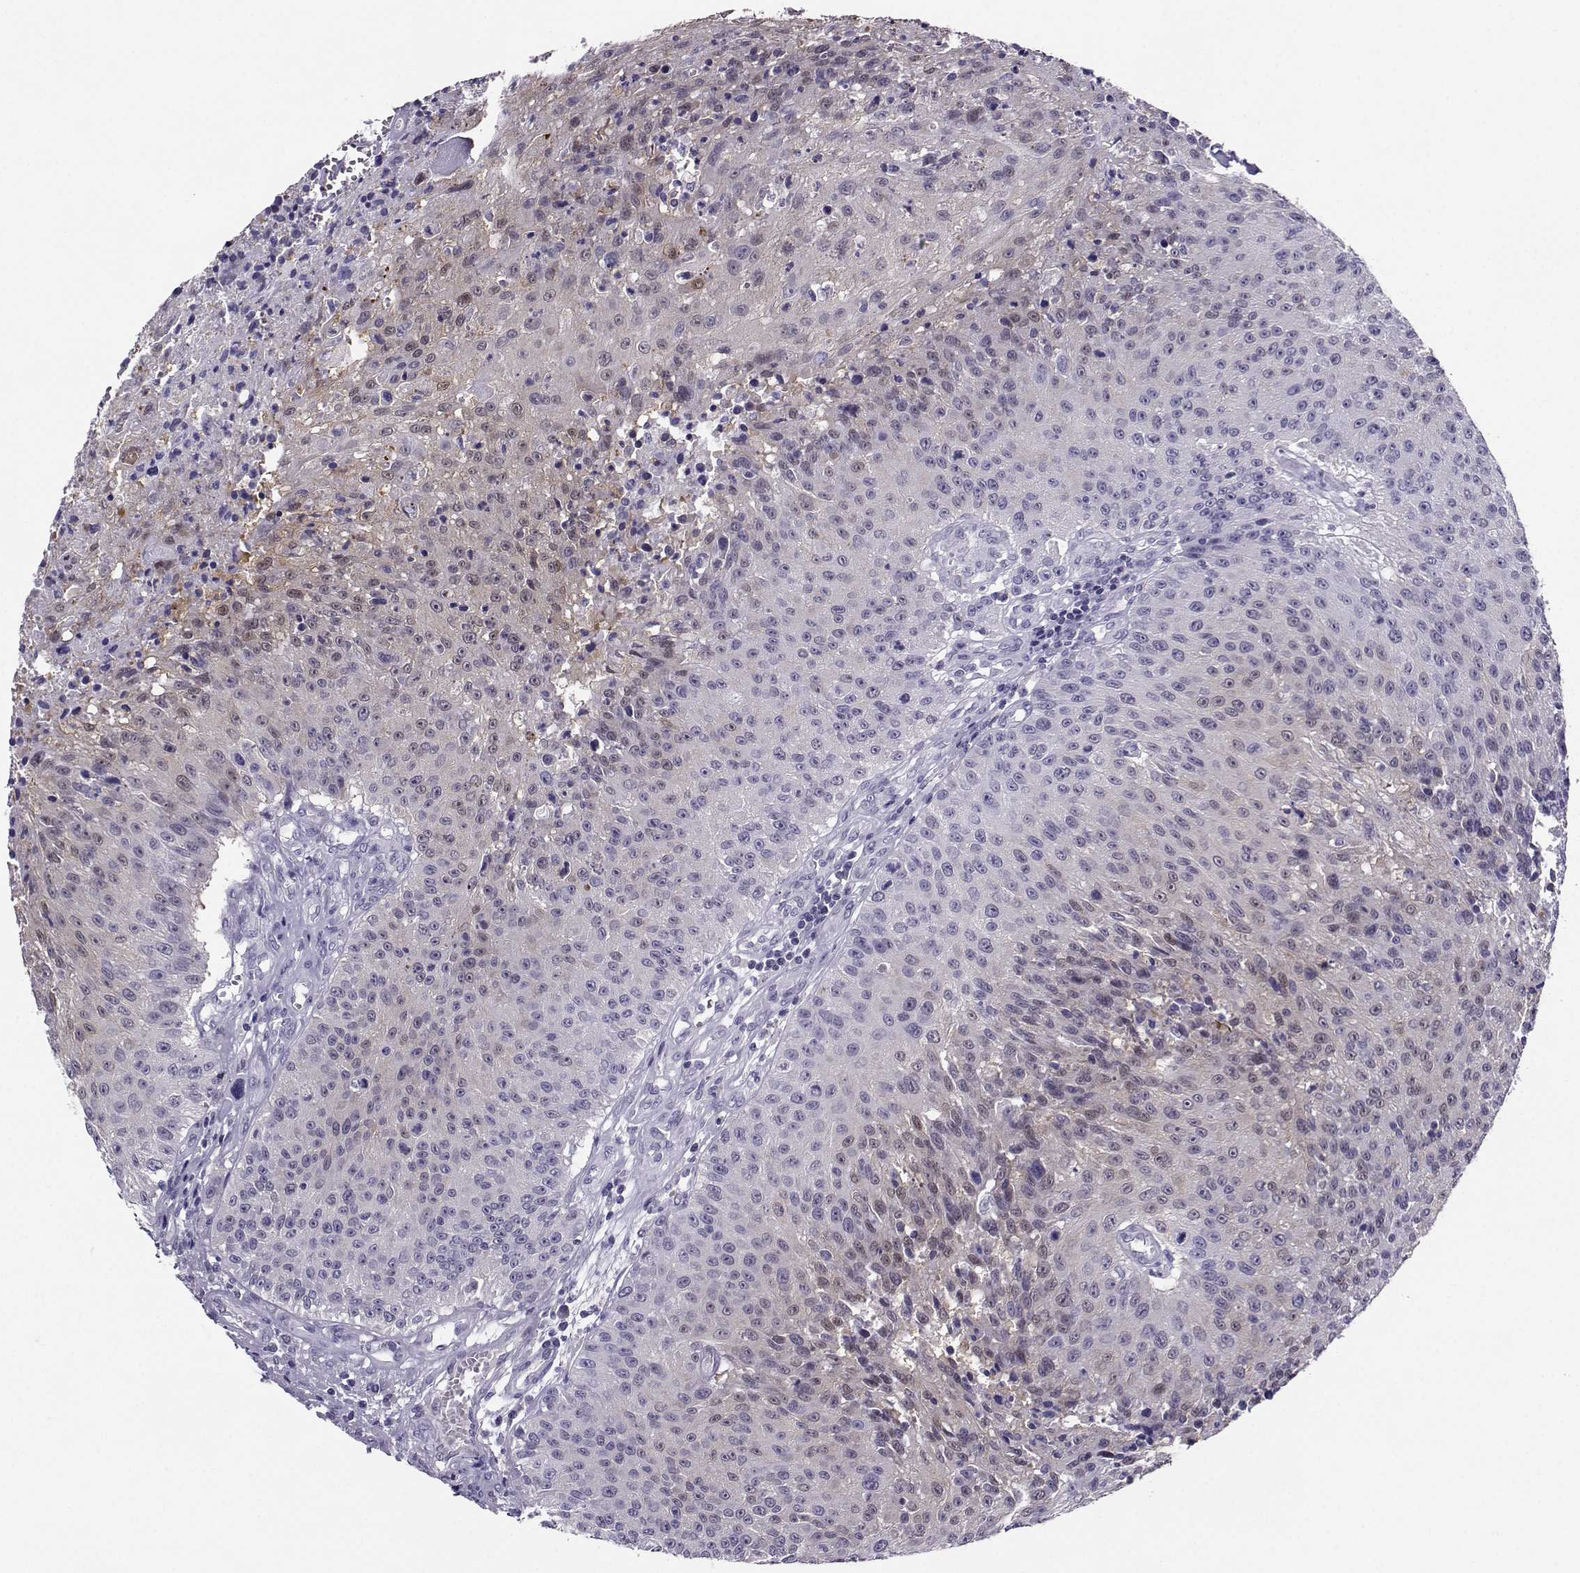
{"staining": {"intensity": "weak", "quantity": "<25%", "location": "nuclear"}, "tissue": "urothelial cancer", "cell_type": "Tumor cells", "image_type": "cancer", "snomed": [{"axis": "morphology", "description": "Urothelial carcinoma, NOS"}, {"axis": "topography", "description": "Urinary bladder"}], "caption": "High magnification brightfield microscopy of transitional cell carcinoma stained with DAB (3,3'-diaminobenzidine) (brown) and counterstained with hematoxylin (blue): tumor cells show no significant expression. (Brightfield microscopy of DAB immunohistochemistry at high magnification).", "gene": "PGK1", "patient": {"sex": "male", "age": 55}}